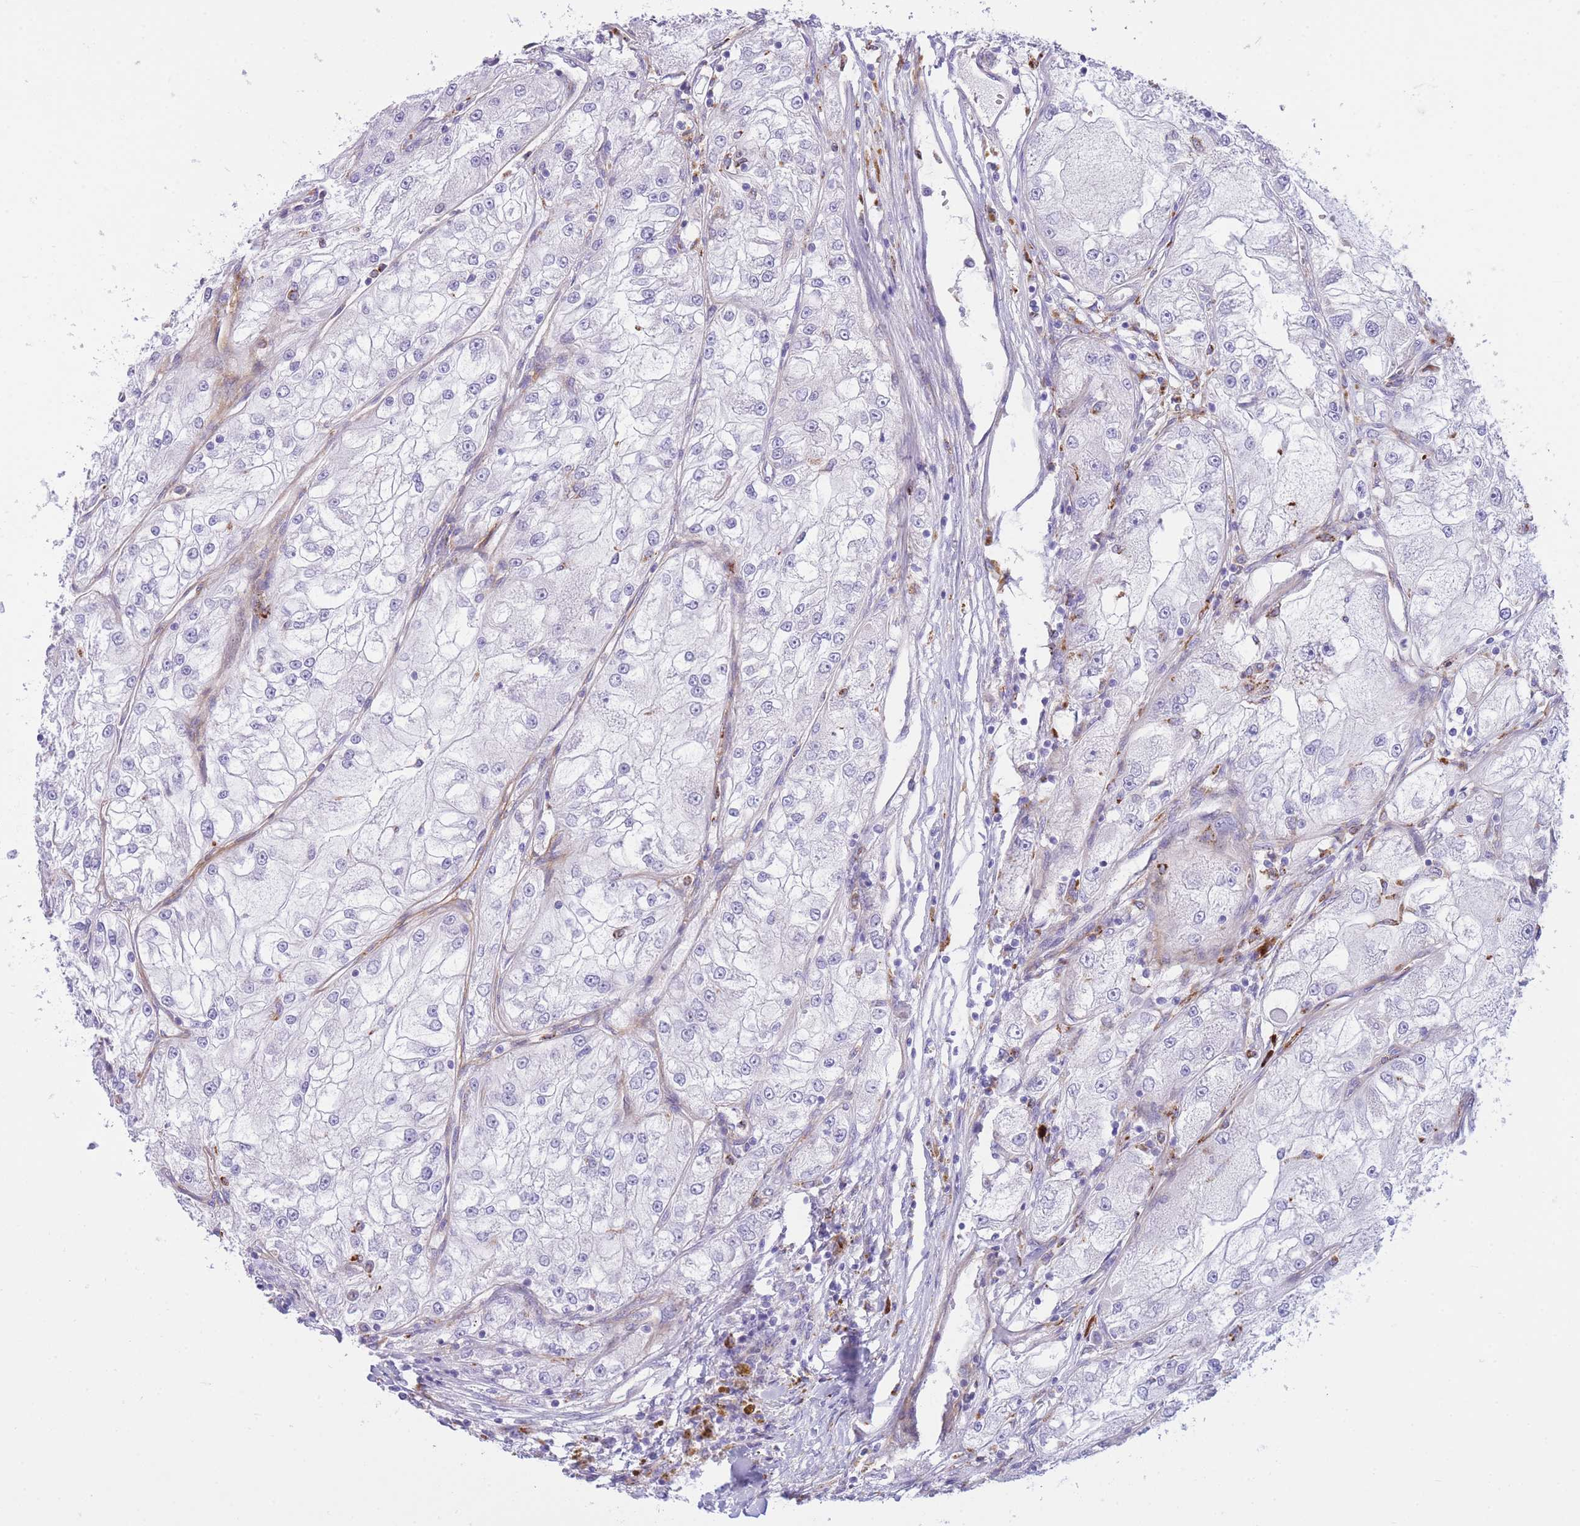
{"staining": {"intensity": "negative", "quantity": "none", "location": "none"}, "tissue": "renal cancer", "cell_type": "Tumor cells", "image_type": "cancer", "snomed": [{"axis": "morphology", "description": "Adenocarcinoma, NOS"}, {"axis": "topography", "description": "Kidney"}], "caption": "Image shows no protein expression in tumor cells of adenocarcinoma (renal) tissue.", "gene": "PLBD1", "patient": {"sex": "female", "age": 72}}